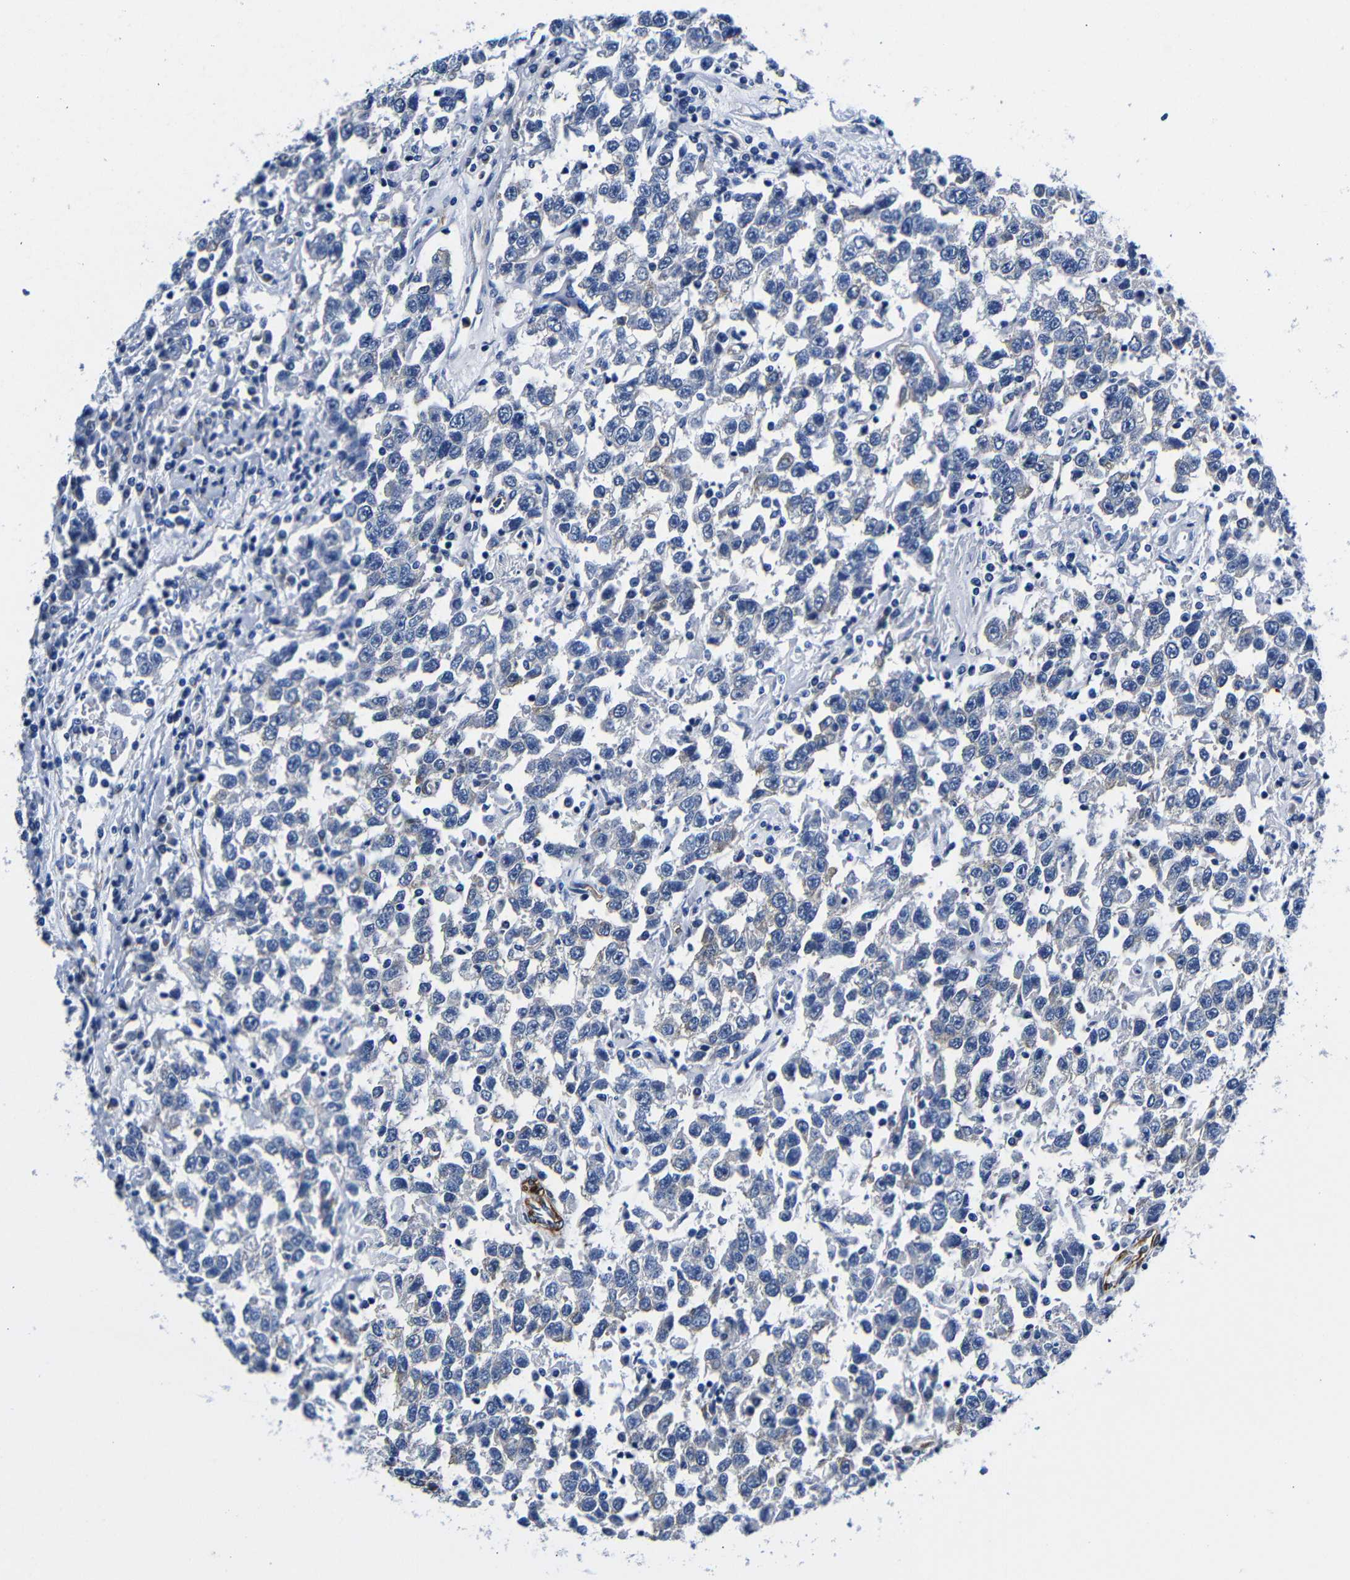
{"staining": {"intensity": "negative", "quantity": "none", "location": "none"}, "tissue": "testis cancer", "cell_type": "Tumor cells", "image_type": "cancer", "snomed": [{"axis": "morphology", "description": "Seminoma, NOS"}, {"axis": "topography", "description": "Testis"}], "caption": "Testis seminoma was stained to show a protein in brown. There is no significant expression in tumor cells.", "gene": "LRIG1", "patient": {"sex": "male", "age": 41}}